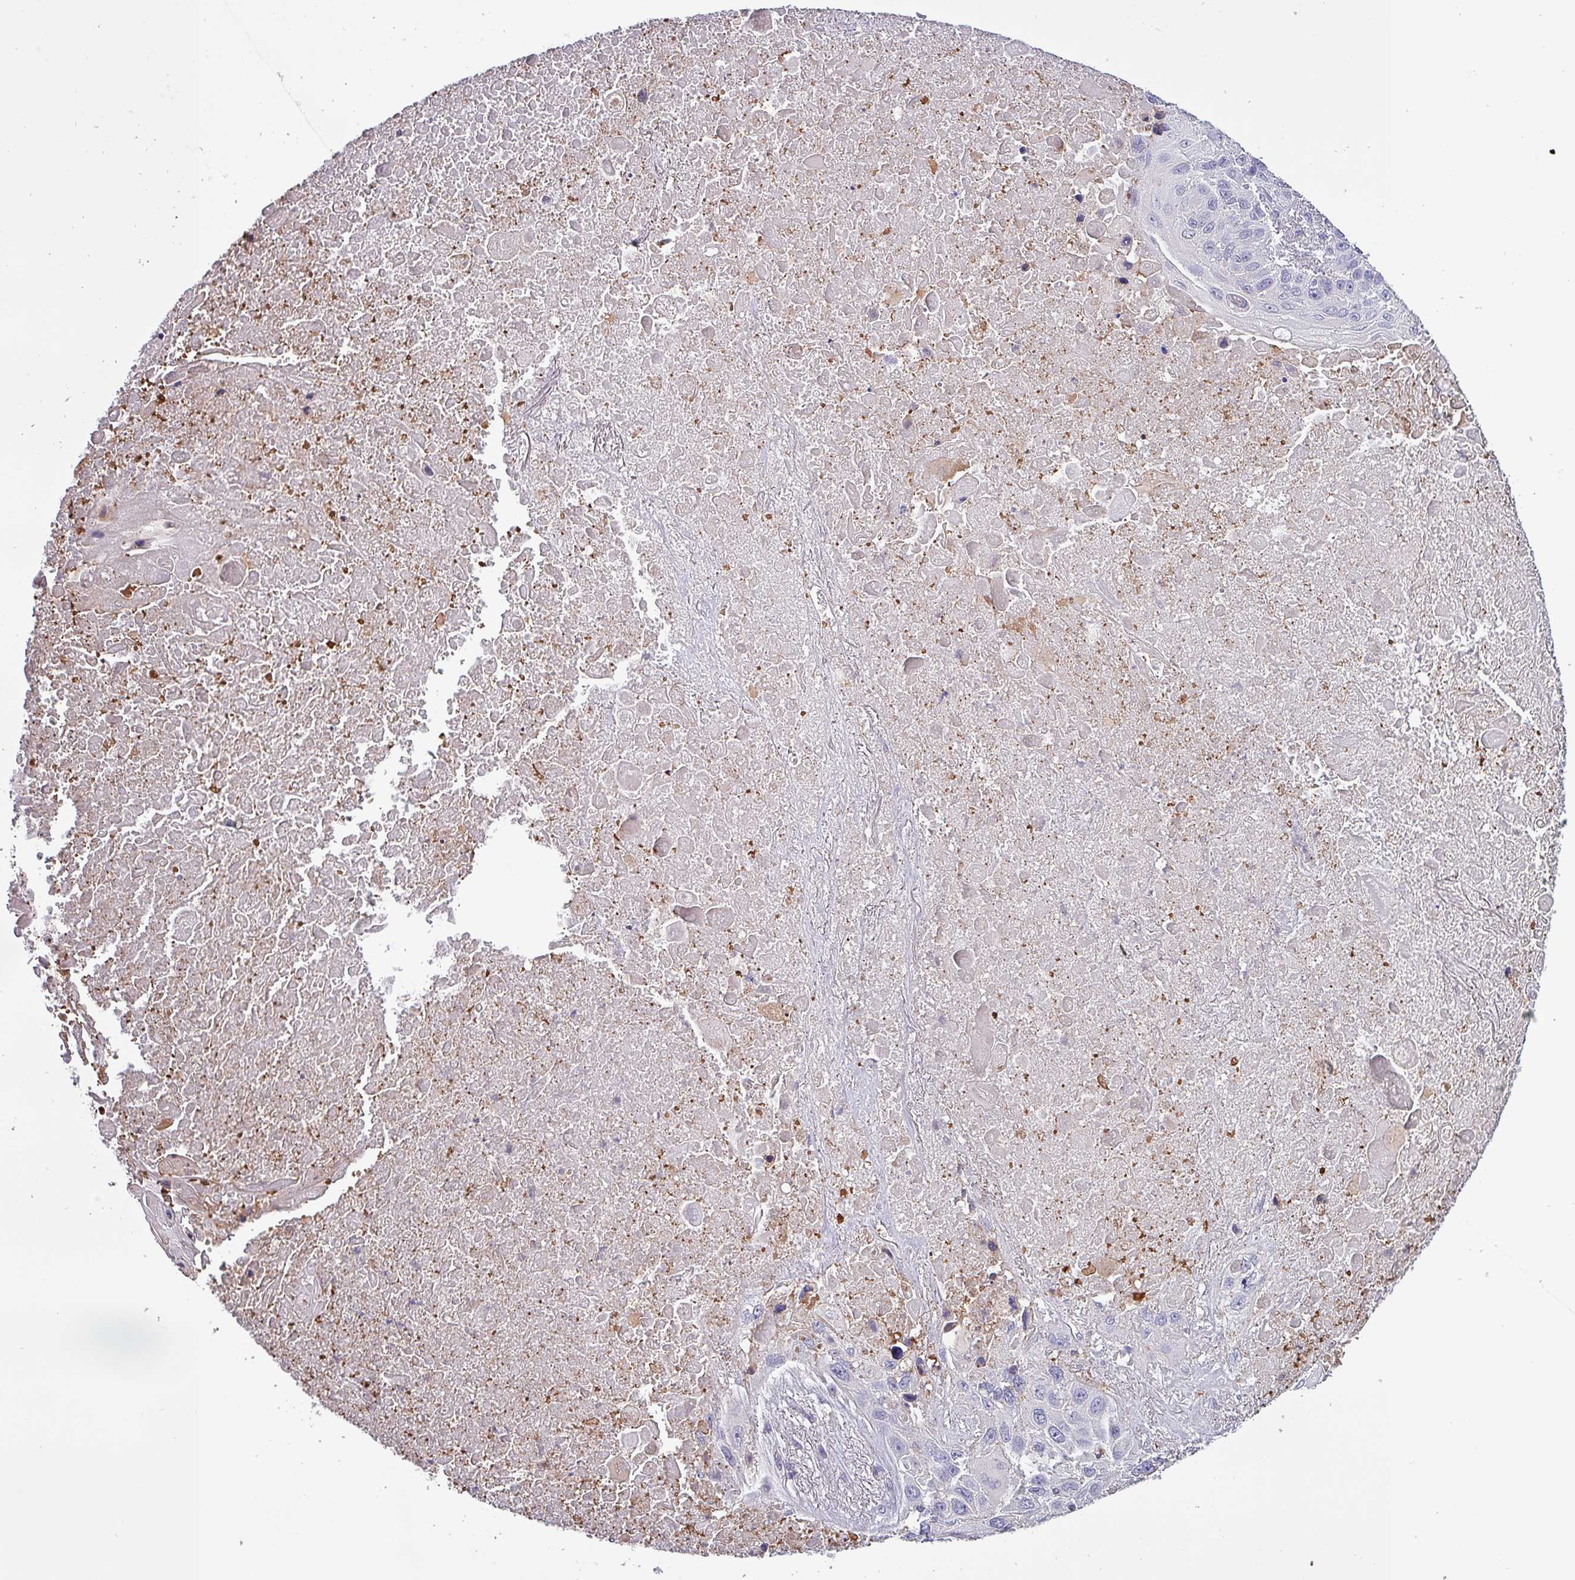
{"staining": {"intensity": "negative", "quantity": "none", "location": "none"}, "tissue": "lung cancer", "cell_type": "Tumor cells", "image_type": "cancer", "snomed": [{"axis": "morphology", "description": "Squamous cell carcinoma, NOS"}, {"axis": "topography", "description": "Lung"}], "caption": "This is an immunohistochemistry histopathology image of lung cancer (squamous cell carcinoma). There is no expression in tumor cells.", "gene": "HTRA4", "patient": {"sex": "male", "age": 66}}